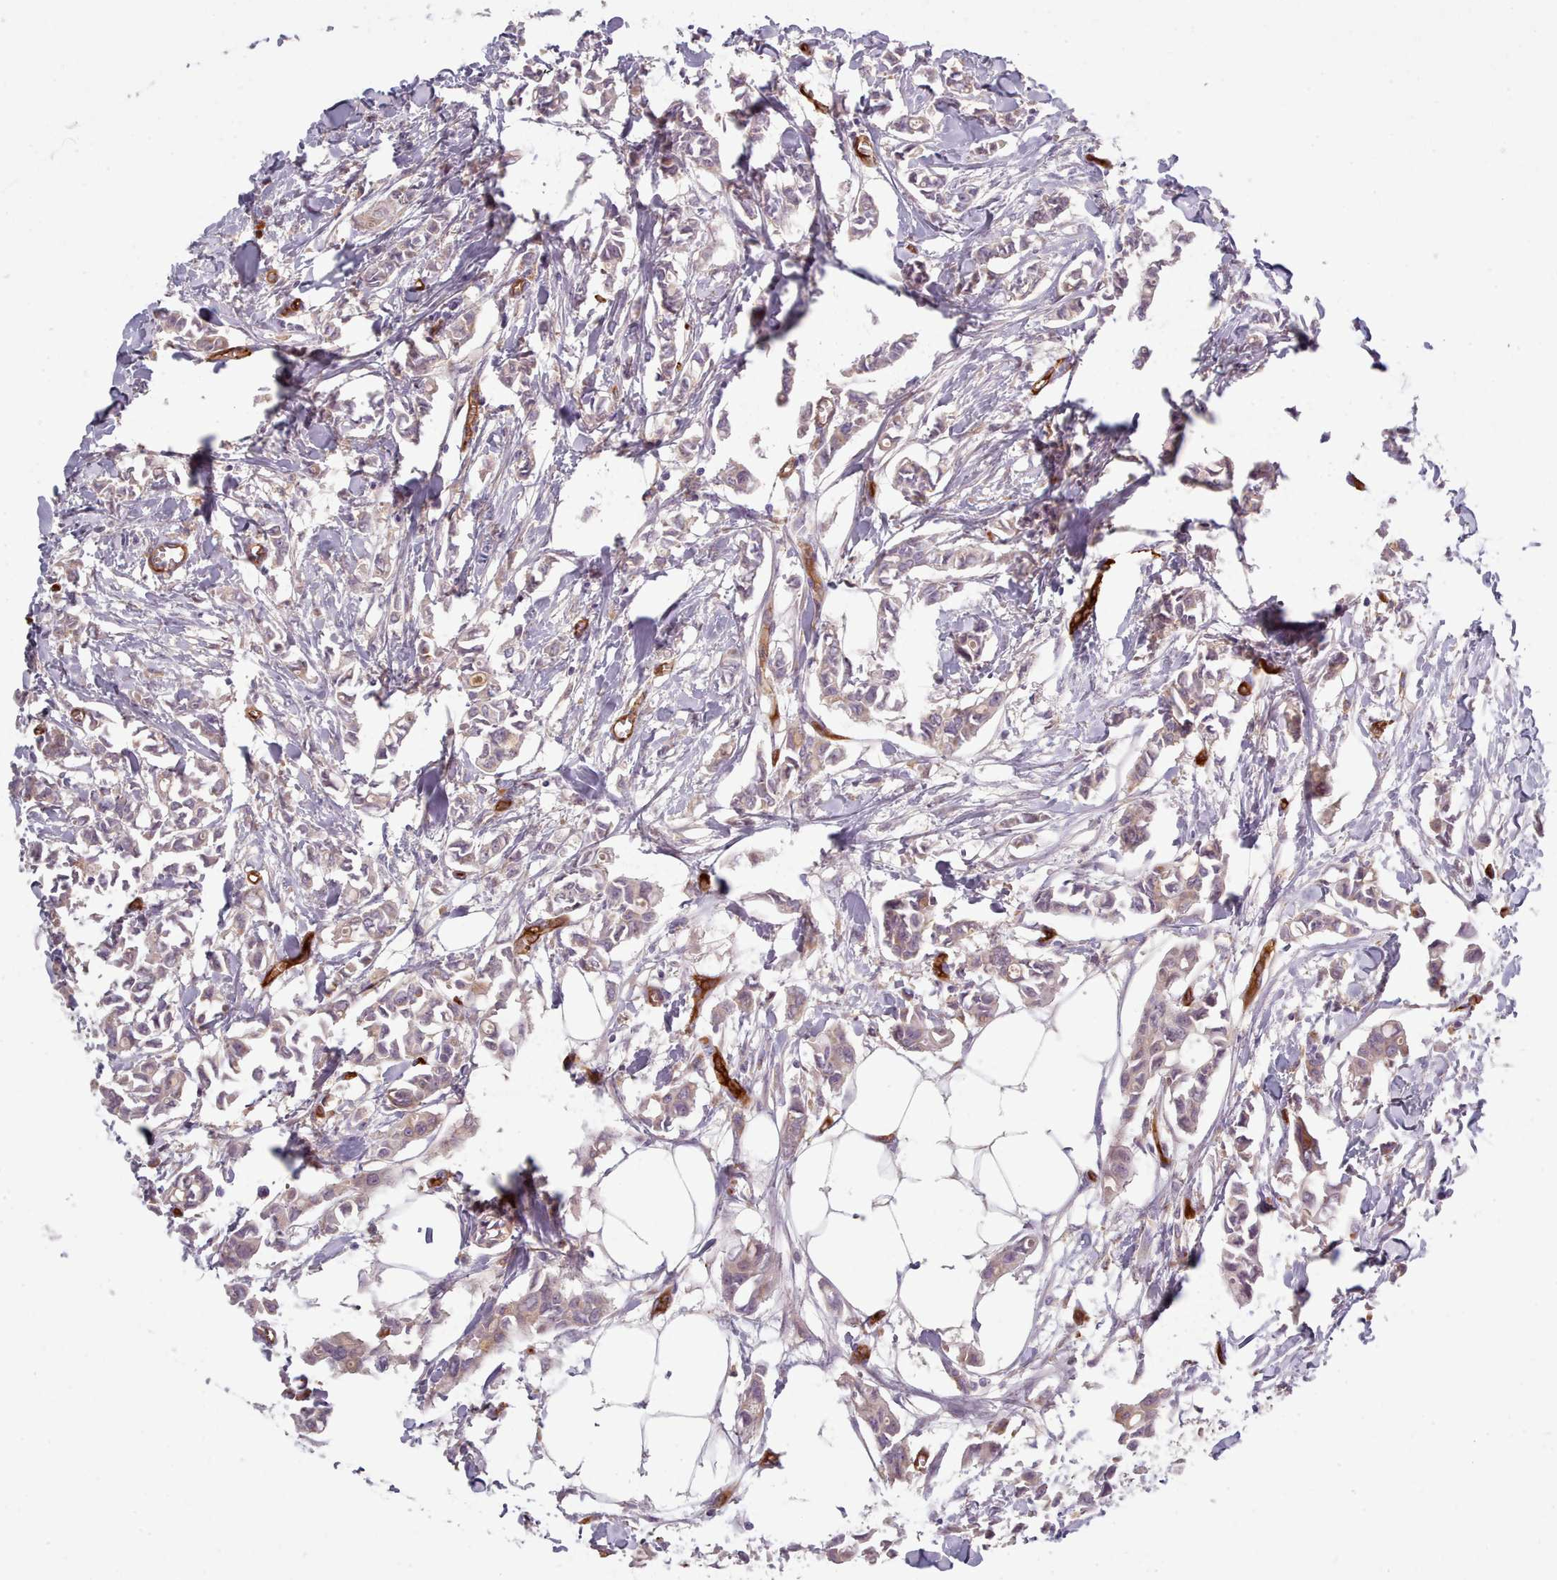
{"staining": {"intensity": "weak", "quantity": ">75%", "location": "cytoplasmic/membranous"}, "tissue": "breast cancer", "cell_type": "Tumor cells", "image_type": "cancer", "snomed": [{"axis": "morphology", "description": "Duct carcinoma"}, {"axis": "topography", "description": "Breast"}], "caption": "Breast cancer stained with DAB (3,3'-diaminobenzidine) IHC reveals low levels of weak cytoplasmic/membranous expression in about >75% of tumor cells. The staining was performed using DAB, with brown indicating positive protein expression. Nuclei are stained blue with hematoxylin.", "gene": "CD300LF", "patient": {"sex": "female", "age": 41}}